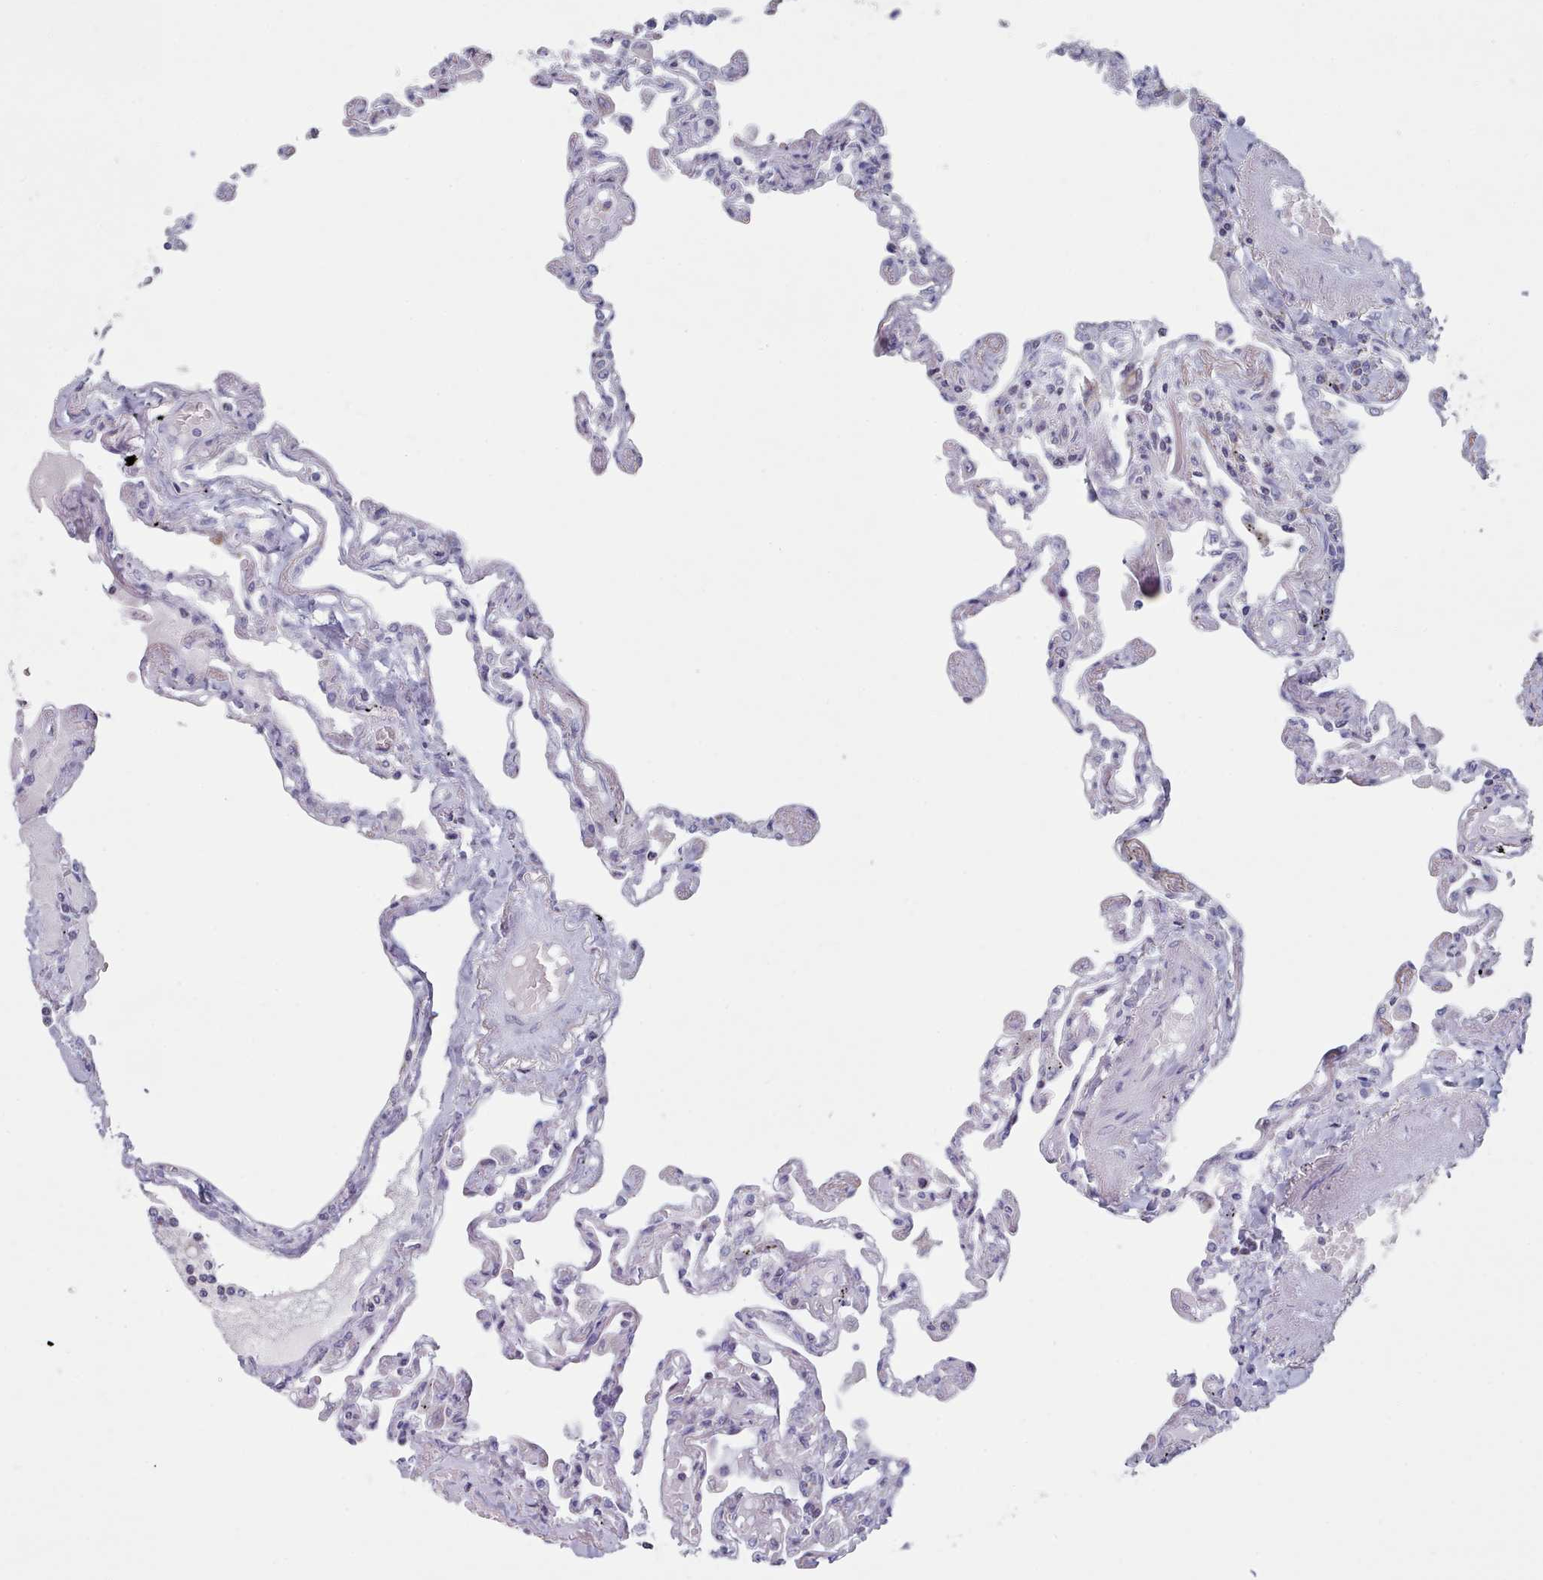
{"staining": {"intensity": "negative", "quantity": "none", "location": "none"}, "tissue": "lung", "cell_type": "Alveolar cells", "image_type": "normal", "snomed": [{"axis": "morphology", "description": "Normal tissue, NOS"}, {"axis": "topography", "description": "Lung"}], "caption": "Immunohistochemical staining of normal lung reveals no significant expression in alveolar cells. The staining was performed using DAB (3,3'-diaminobenzidine) to visualize the protein expression in brown, while the nuclei were stained in blue with hematoxylin (Magnification: 20x).", "gene": "FAM170B", "patient": {"sex": "female", "age": 67}}